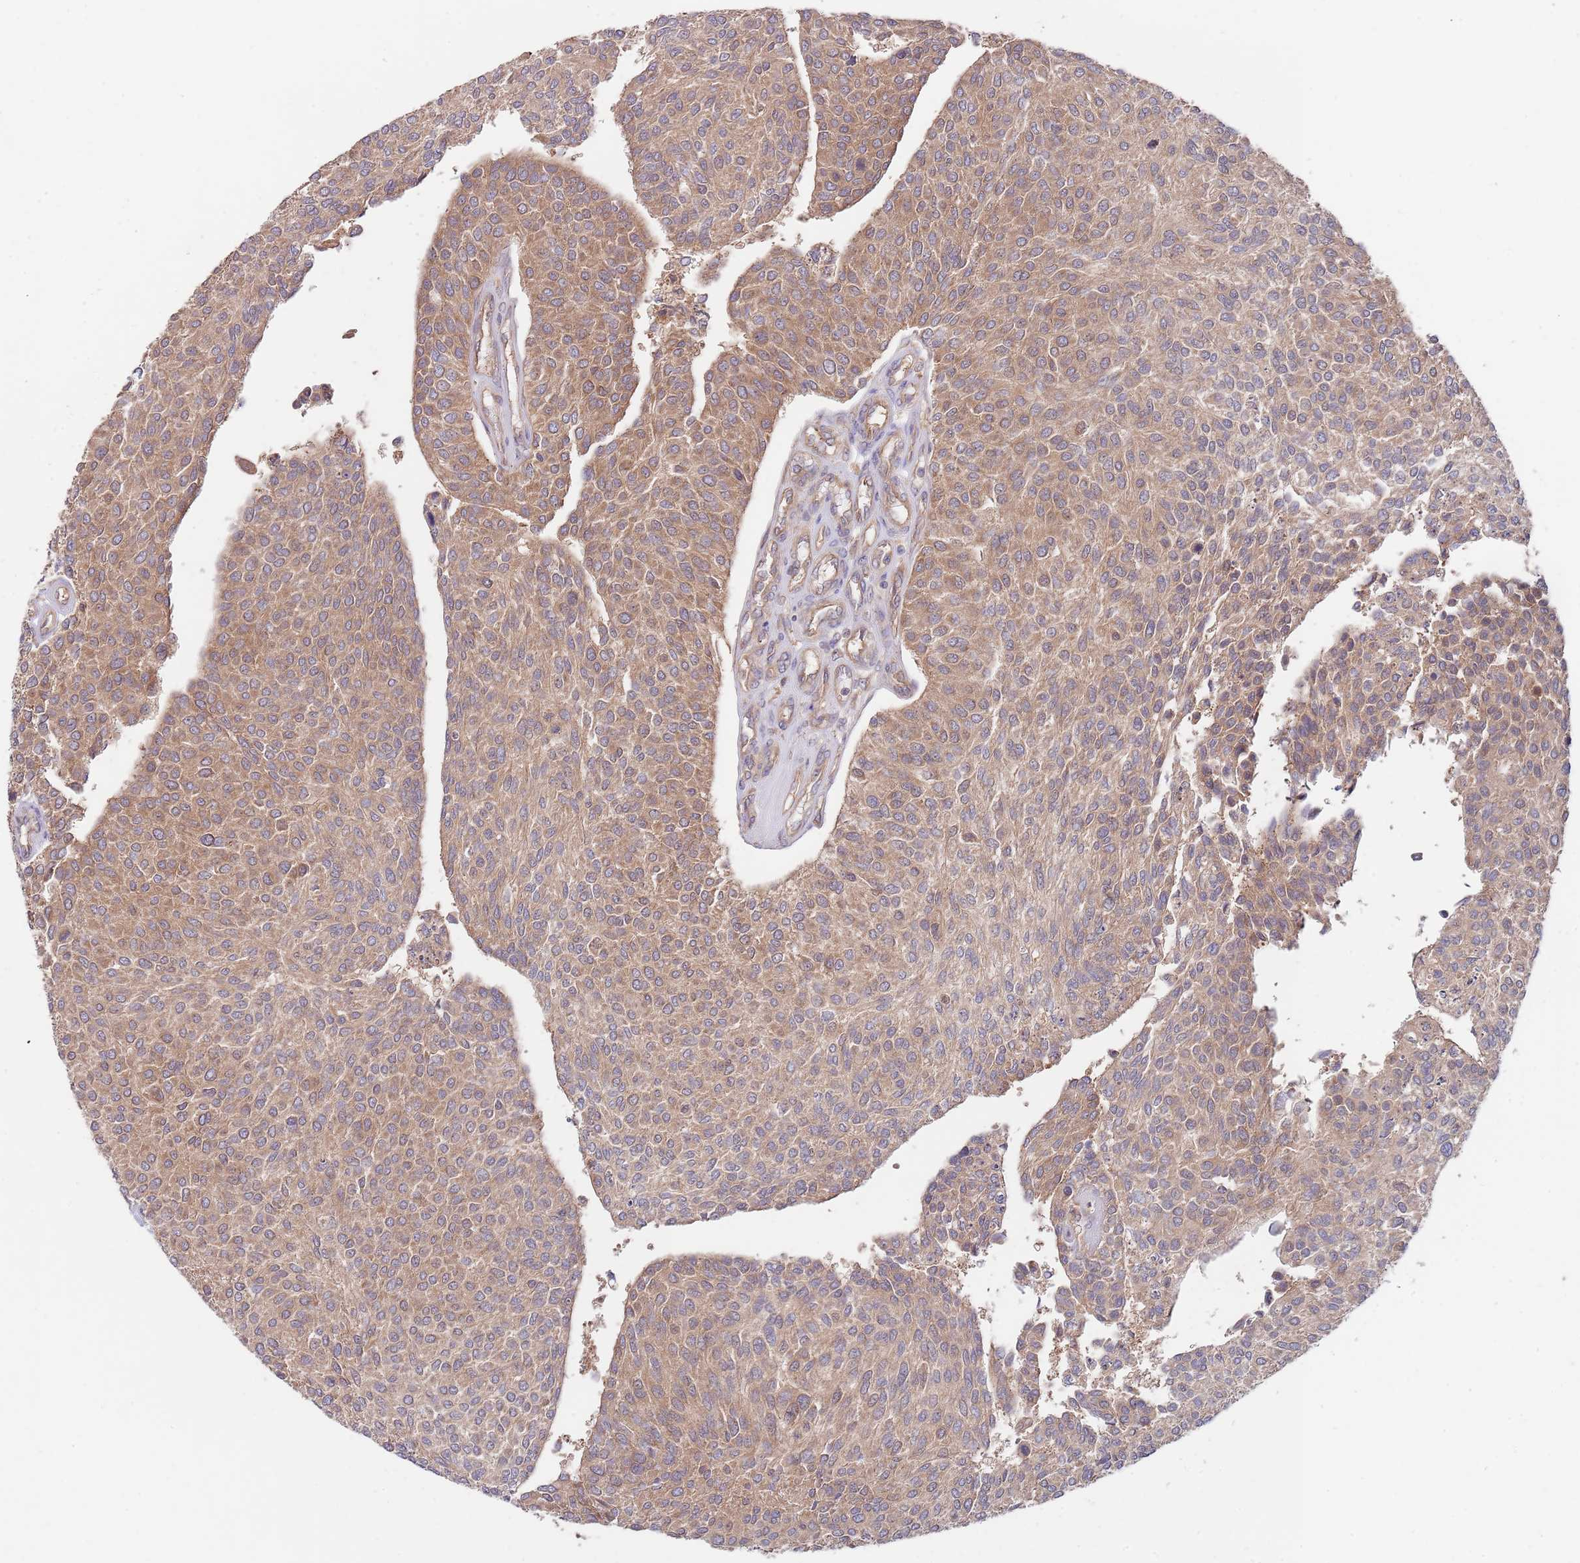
{"staining": {"intensity": "moderate", "quantity": ">75%", "location": "cytoplasmic/membranous"}, "tissue": "urothelial cancer", "cell_type": "Tumor cells", "image_type": "cancer", "snomed": [{"axis": "morphology", "description": "Urothelial carcinoma, NOS"}, {"axis": "topography", "description": "Urinary bladder"}], "caption": "The micrograph reveals immunohistochemical staining of transitional cell carcinoma. There is moderate cytoplasmic/membranous staining is identified in about >75% of tumor cells. (DAB (3,3'-diaminobenzidine) IHC with brightfield microscopy, high magnification).", "gene": "EIF3F", "patient": {"sex": "male", "age": 55}}